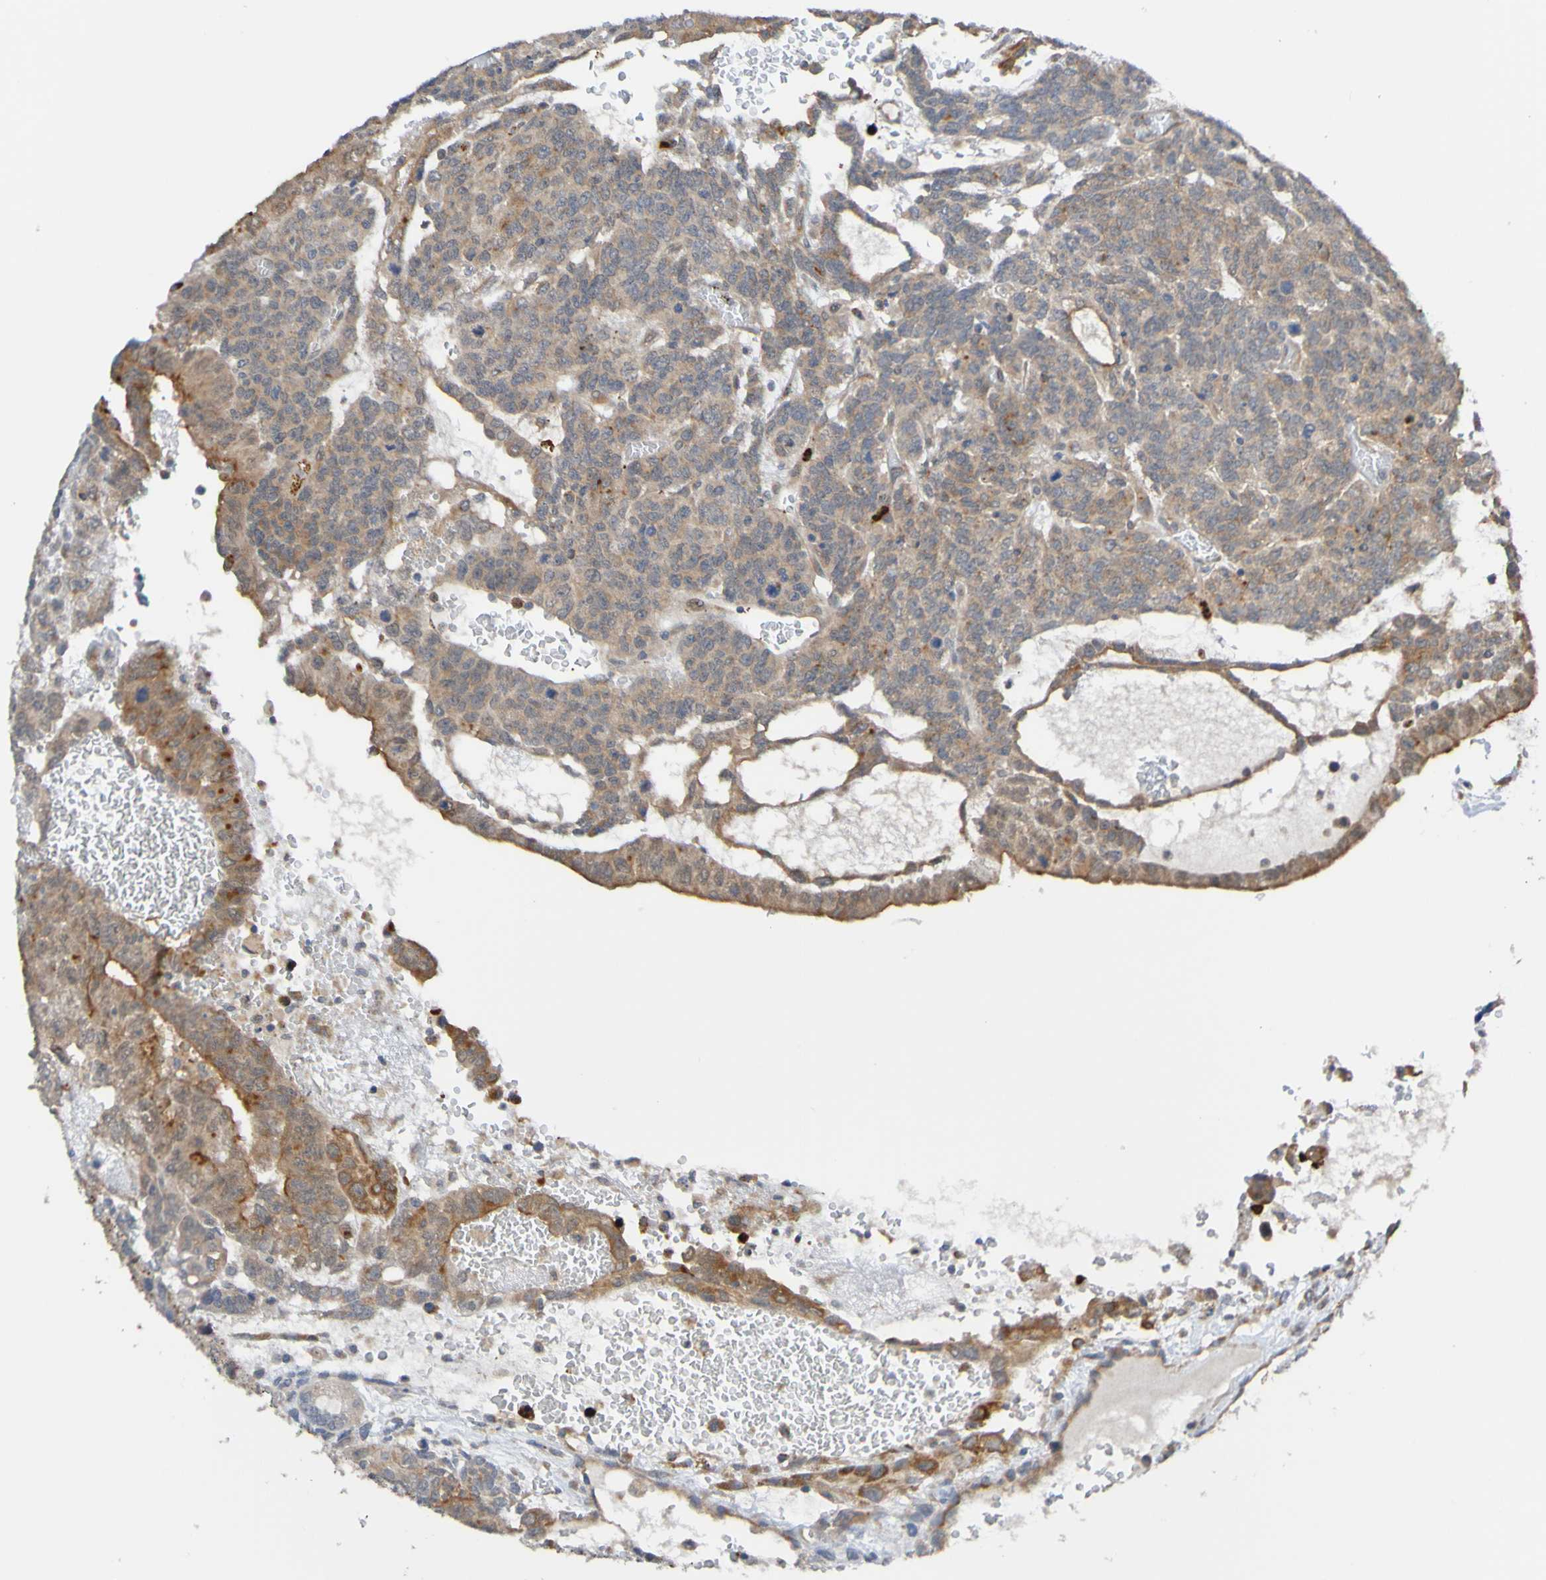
{"staining": {"intensity": "moderate", "quantity": ">75%", "location": "cytoplasmic/membranous"}, "tissue": "testis cancer", "cell_type": "Tumor cells", "image_type": "cancer", "snomed": [{"axis": "morphology", "description": "Seminoma, NOS"}, {"axis": "morphology", "description": "Carcinoma, Embryonal, NOS"}, {"axis": "topography", "description": "Testis"}], "caption": "Immunohistochemical staining of testis cancer displays medium levels of moderate cytoplasmic/membranous protein staining in about >75% of tumor cells.", "gene": "ST8SIA6", "patient": {"sex": "male", "age": 52}}